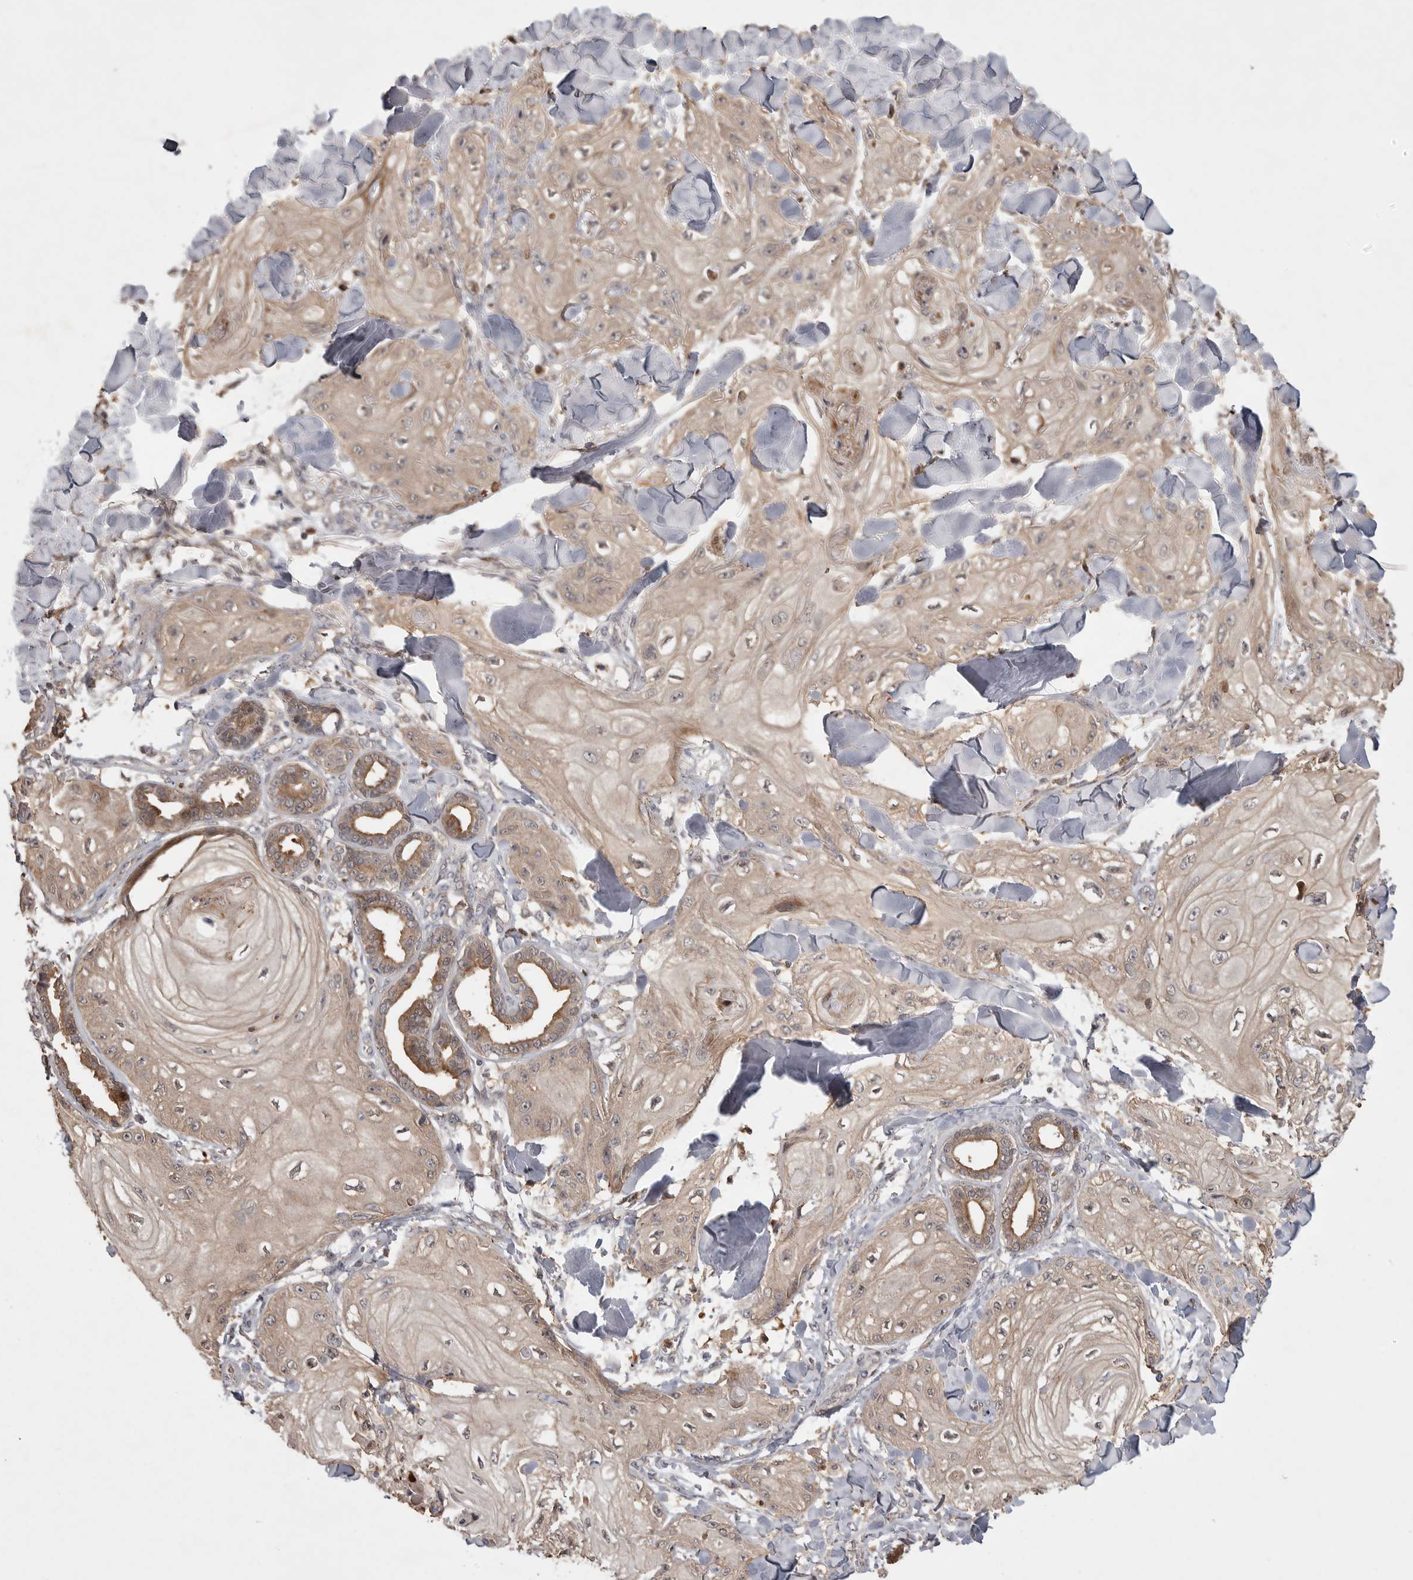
{"staining": {"intensity": "negative", "quantity": "none", "location": "none"}, "tissue": "skin cancer", "cell_type": "Tumor cells", "image_type": "cancer", "snomed": [{"axis": "morphology", "description": "Squamous cell carcinoma, NOS"}, {"axis": "topography", "description": "Skin"}], "caption": "Image shows no protein expression in tumor cells of skin cancer tissue.", "gene": "VN1R4", "patient": {"sex": "male", "age": 74}}